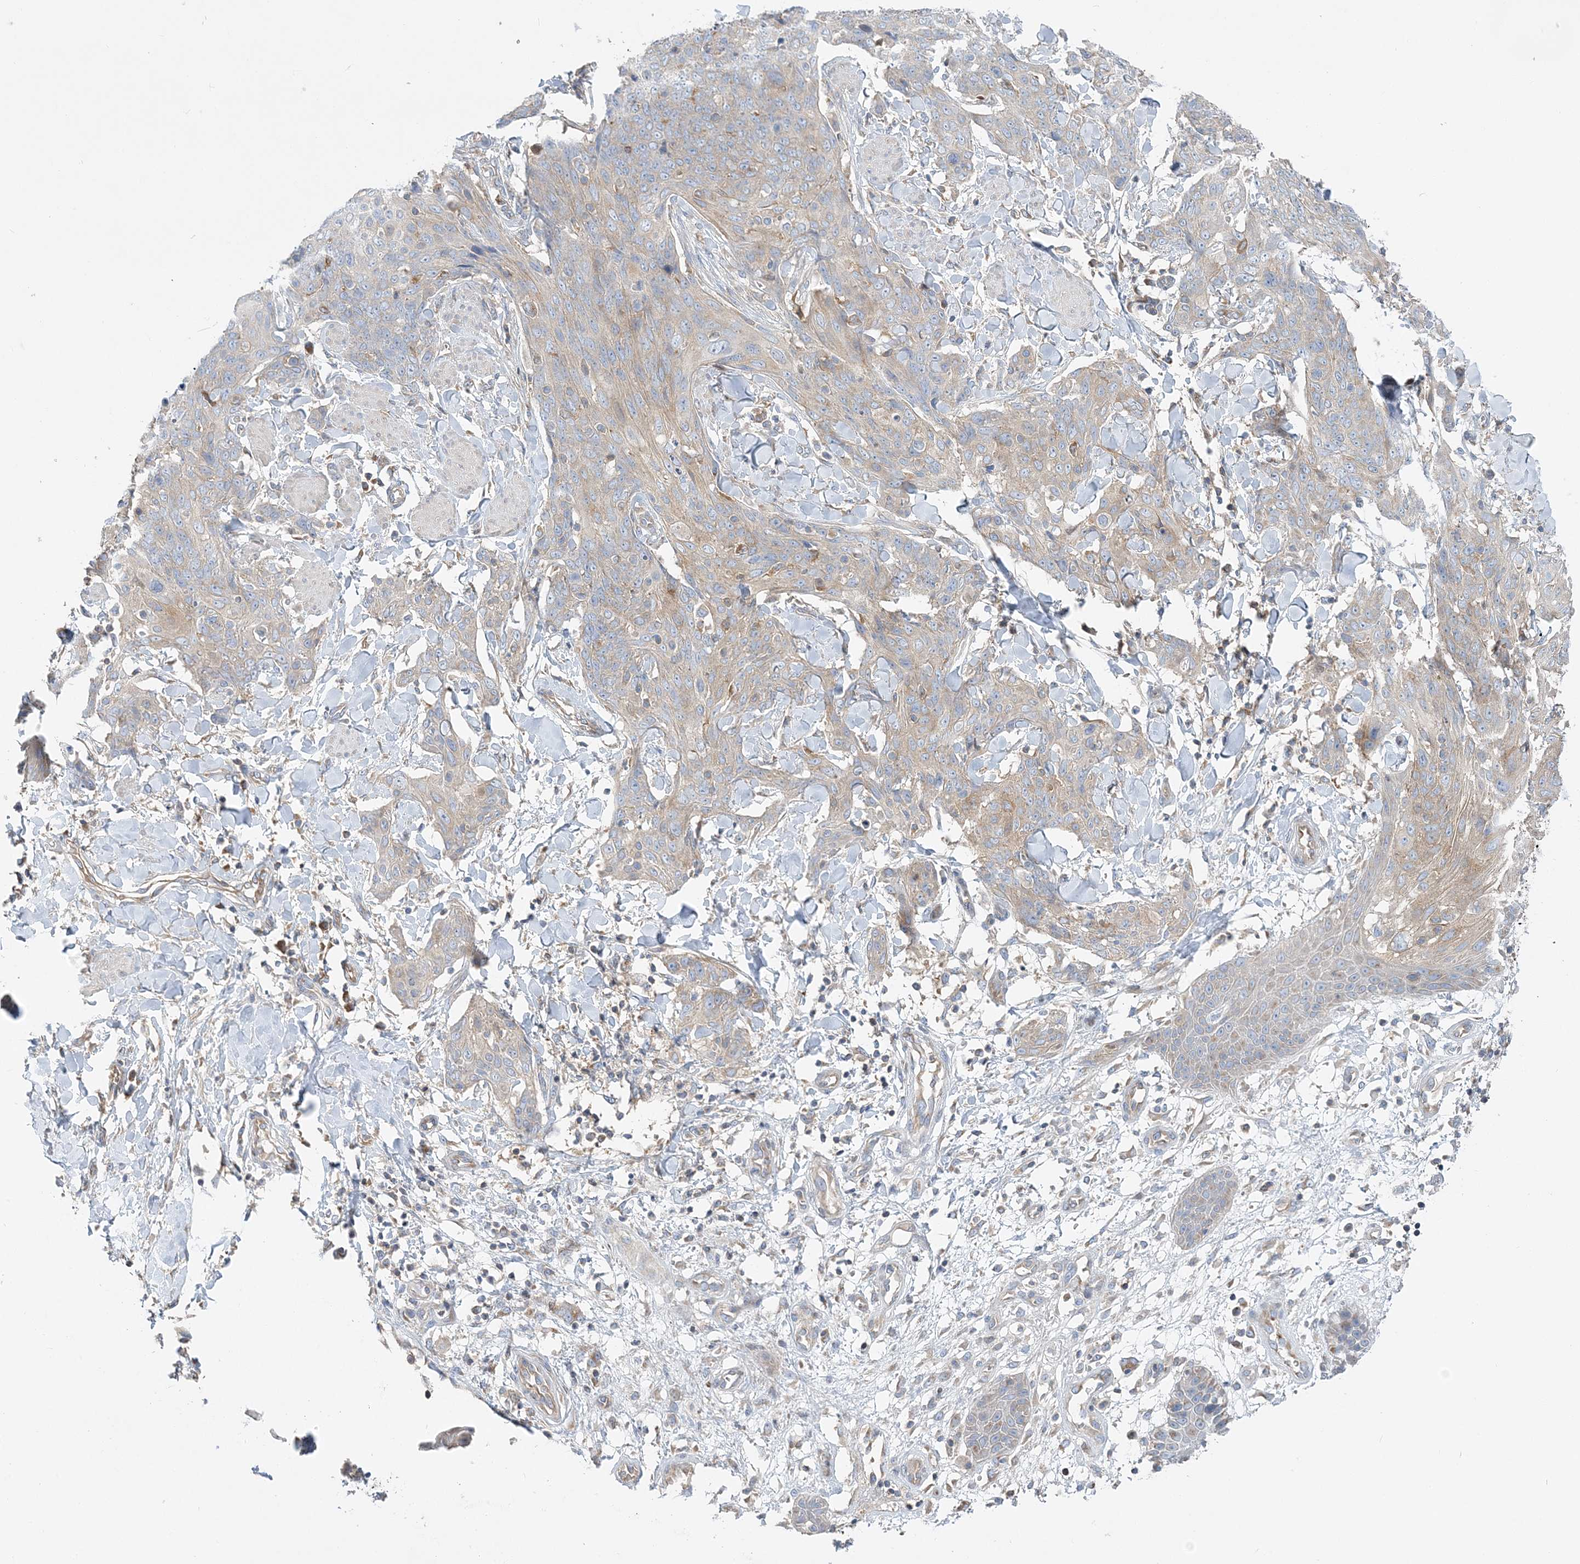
{"staining": {"intensity": "weak", "quantity": ">75%", "location": "cytoplasmic/membranous"}, "tissue": "skin cancer", "cell_type": "Tumor cells", "image_type": "cancer", "snomed": [{"axis": "morphology", "description": "Squamous cell carcinoma, NOS"}, {"axis": "topography", "description": "Skin"}, {"axis": "topography", "description": "Vulva"}], "caption": "Immunohistochemical staining of squamous cell carcinoma (skin) exhibits low levels of weak cytoplasmic/membranous staining in about >75% of tumor cells.", "gene": "FAM114A2", "patient": {"sex": "female", "age": 85}}